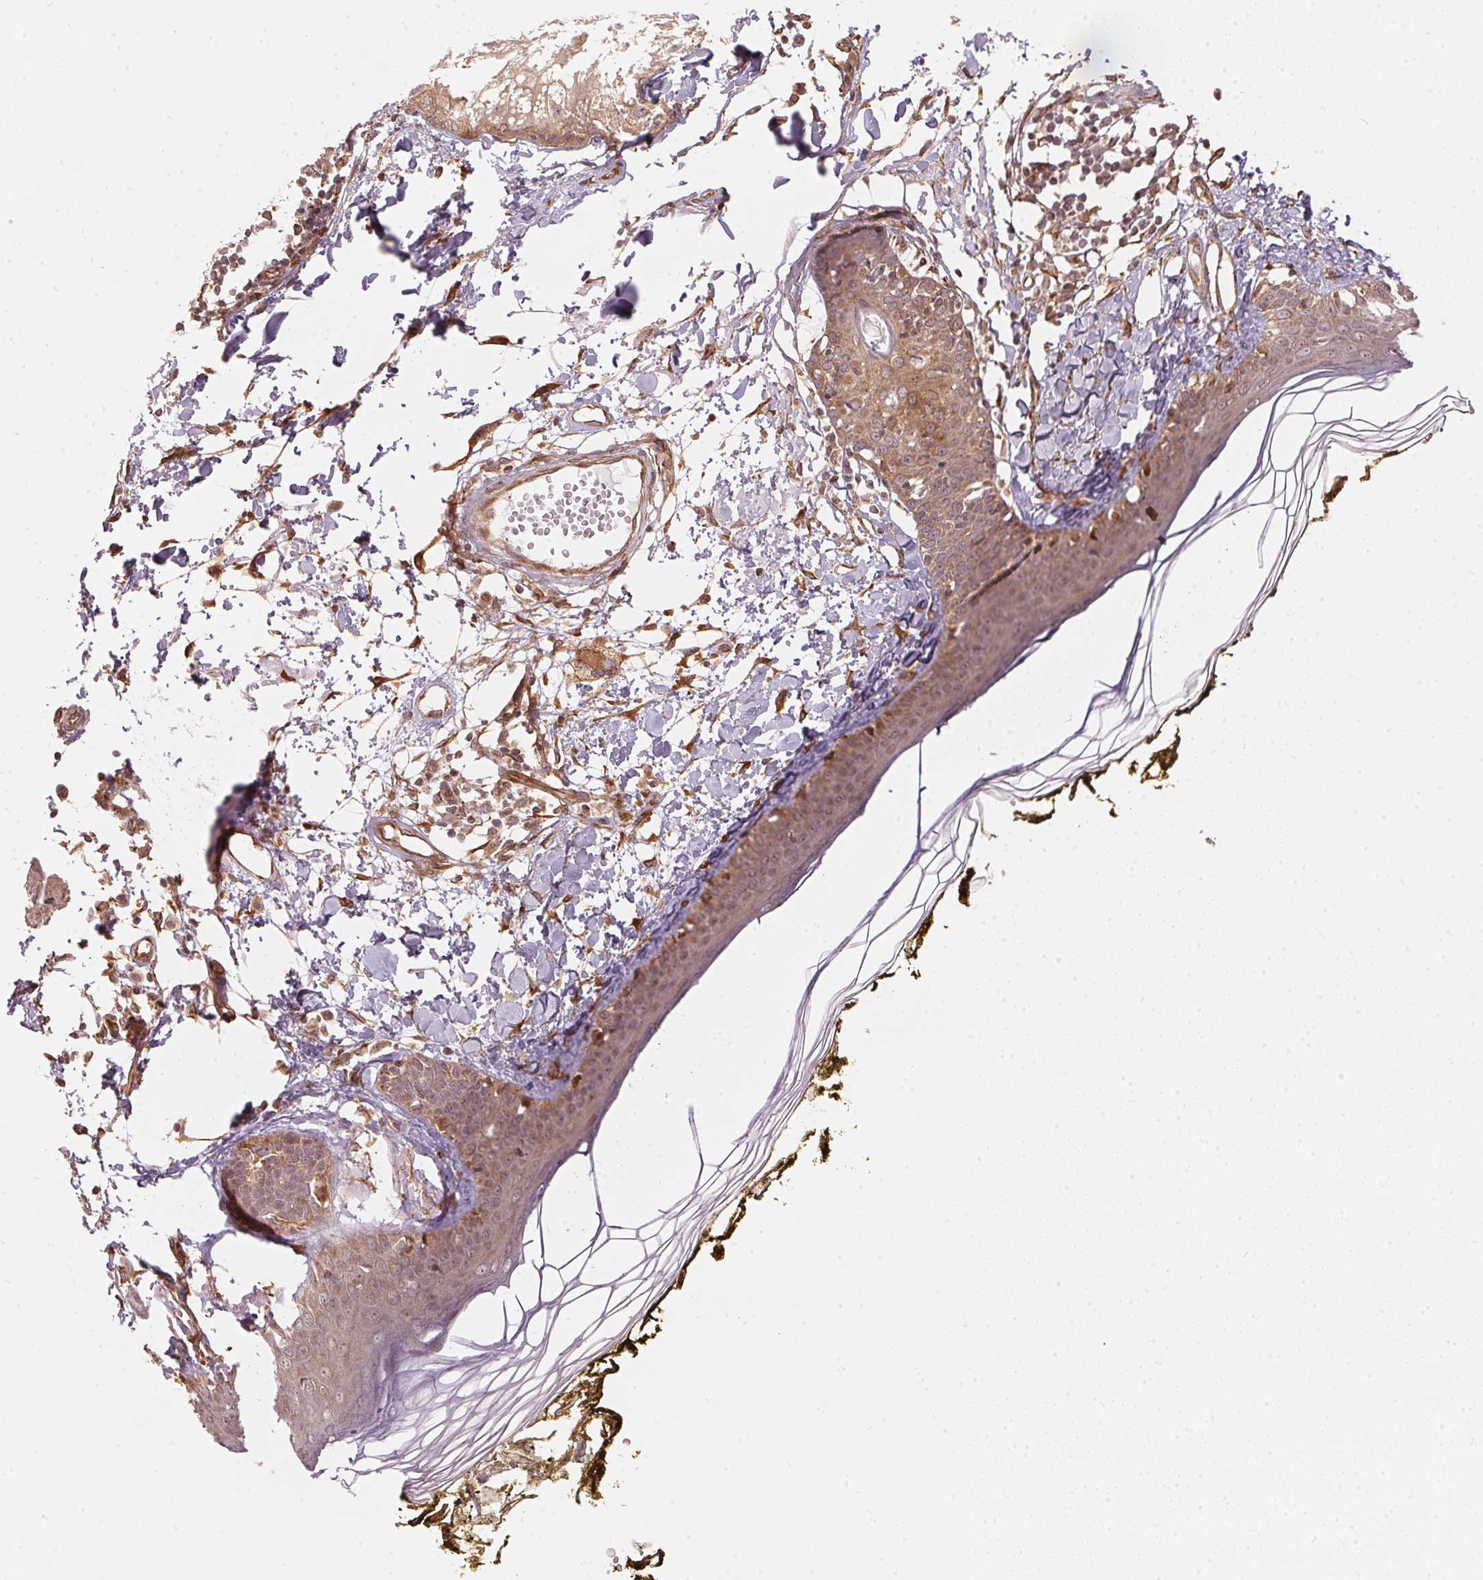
{"staining": {"intensity": "moderate", "quantity": ">75%", "location": "cytoplasmic/membranous"}, "tissue": "skin", "cell_type": "Fibroblasts", "image_type": "normal", "snomed": [{"axis": "morphology", "description": "Normal tissue, NOS"}, {"axis": "topography", "description": "Skin"}], "caption": "Skin stained for a protein shows moderate cytoplasmic/membranous positivity in fibroblasts. Using DAB (brown) and hematoxylin (blue) stains, captured at high magnification using brightfield microscopy.", "gene": "STRN4", "patient": {"sex": "male", "age": 76}}